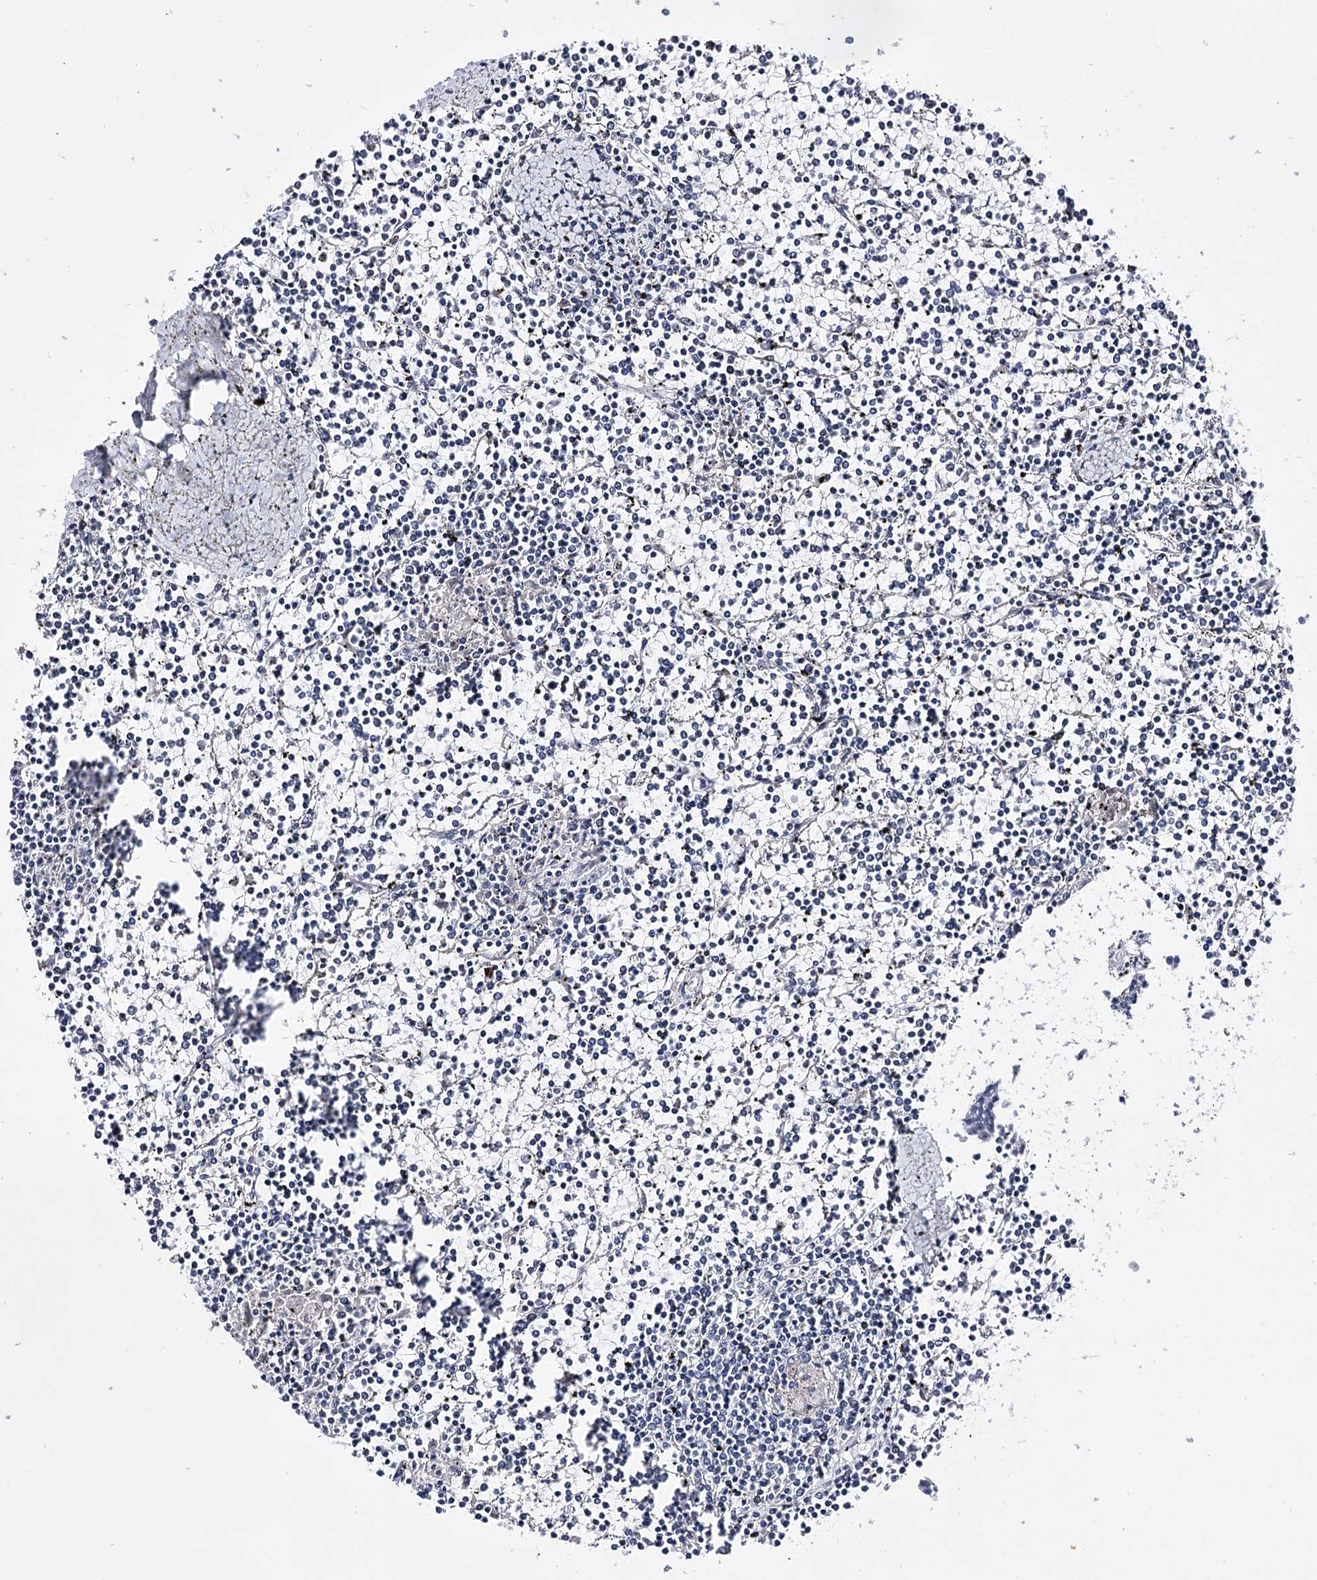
{"staining": {"intensity": "negative", "quantity": "none", "location": "none"}, "tissue": "lymphoma", "cell_type": "Tumor cells", "image_type": "cancer", "snomed": [{"axis": "morphology", "description": "Malignant lymphoma, non-Hodgkin's type, Low grade"}, {"axis": "topography", "description": "Spleen"}], "caption": "A photomicrograph of human lymphoma is negative for staining in tumor cells.", "gene": "PCGF5", "patient": {"sex": "female", "age": 19}}